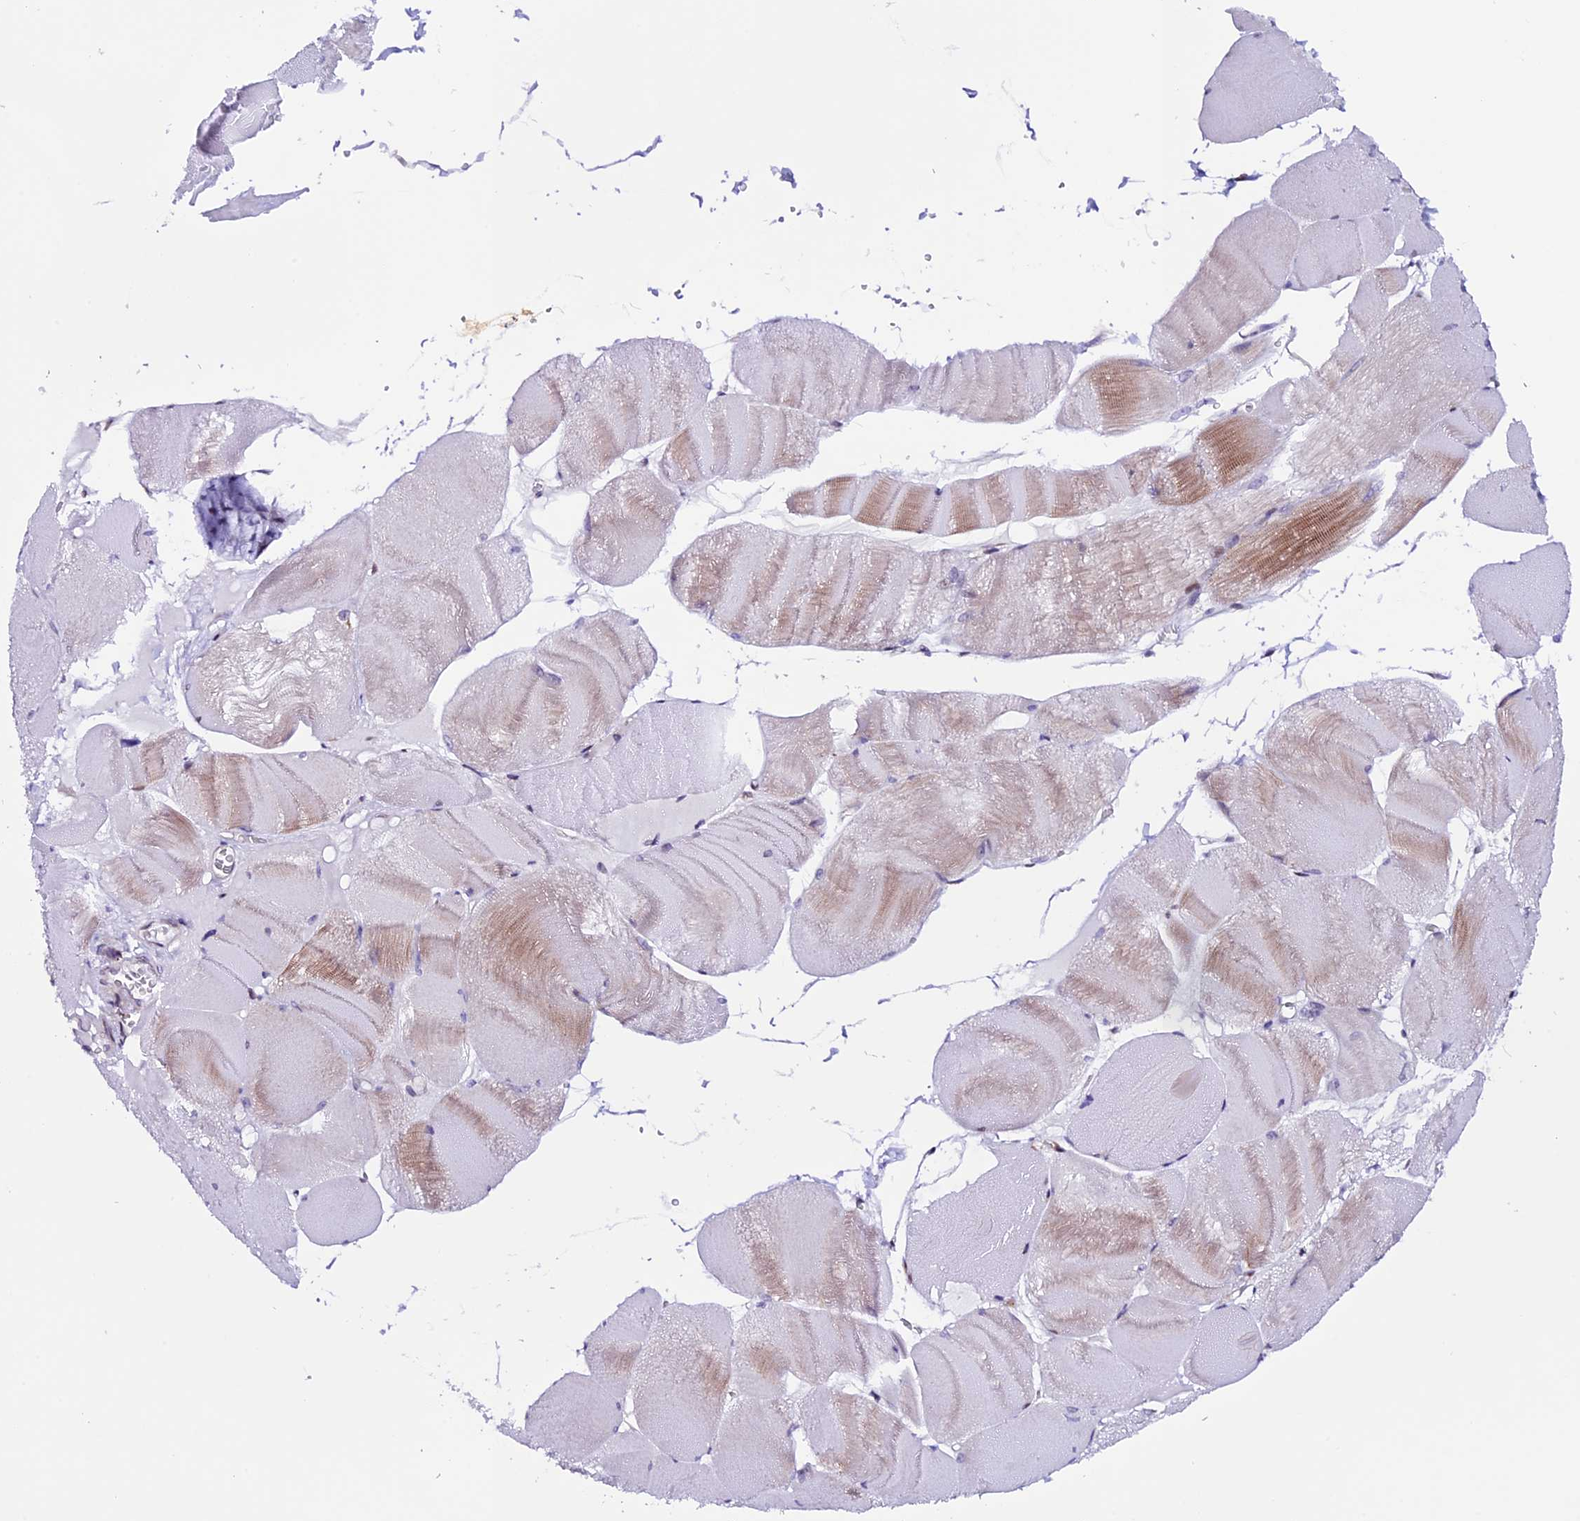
{"staining": {"intensity": "moderate", "quantity": "<25%", "location": "cytoplasmic/membranous"}, "tissue": "skeletal muscle", "cell_type": "Myocytes", "image_type": "normal", "snomed": [{"axis": "morphology", "description": "Normal tissue, NOS"}, {"axis": "morphology", "description": "Basal cell carcinoma"}, {"axis": "topography", "description": "Skeletal muscle"}], "caption": "IHC image of benign skeletal muscle: skeletal muscle stained using immunohistochemistry exhibits low levels of moderate protein expression localized specifically in the cytoplasmic/membranous of myocytes, appearing as a cytoplasmic/membranous brown color.", "gene": "TMEM171", "patient": {"sex": "female", "age": 64}}